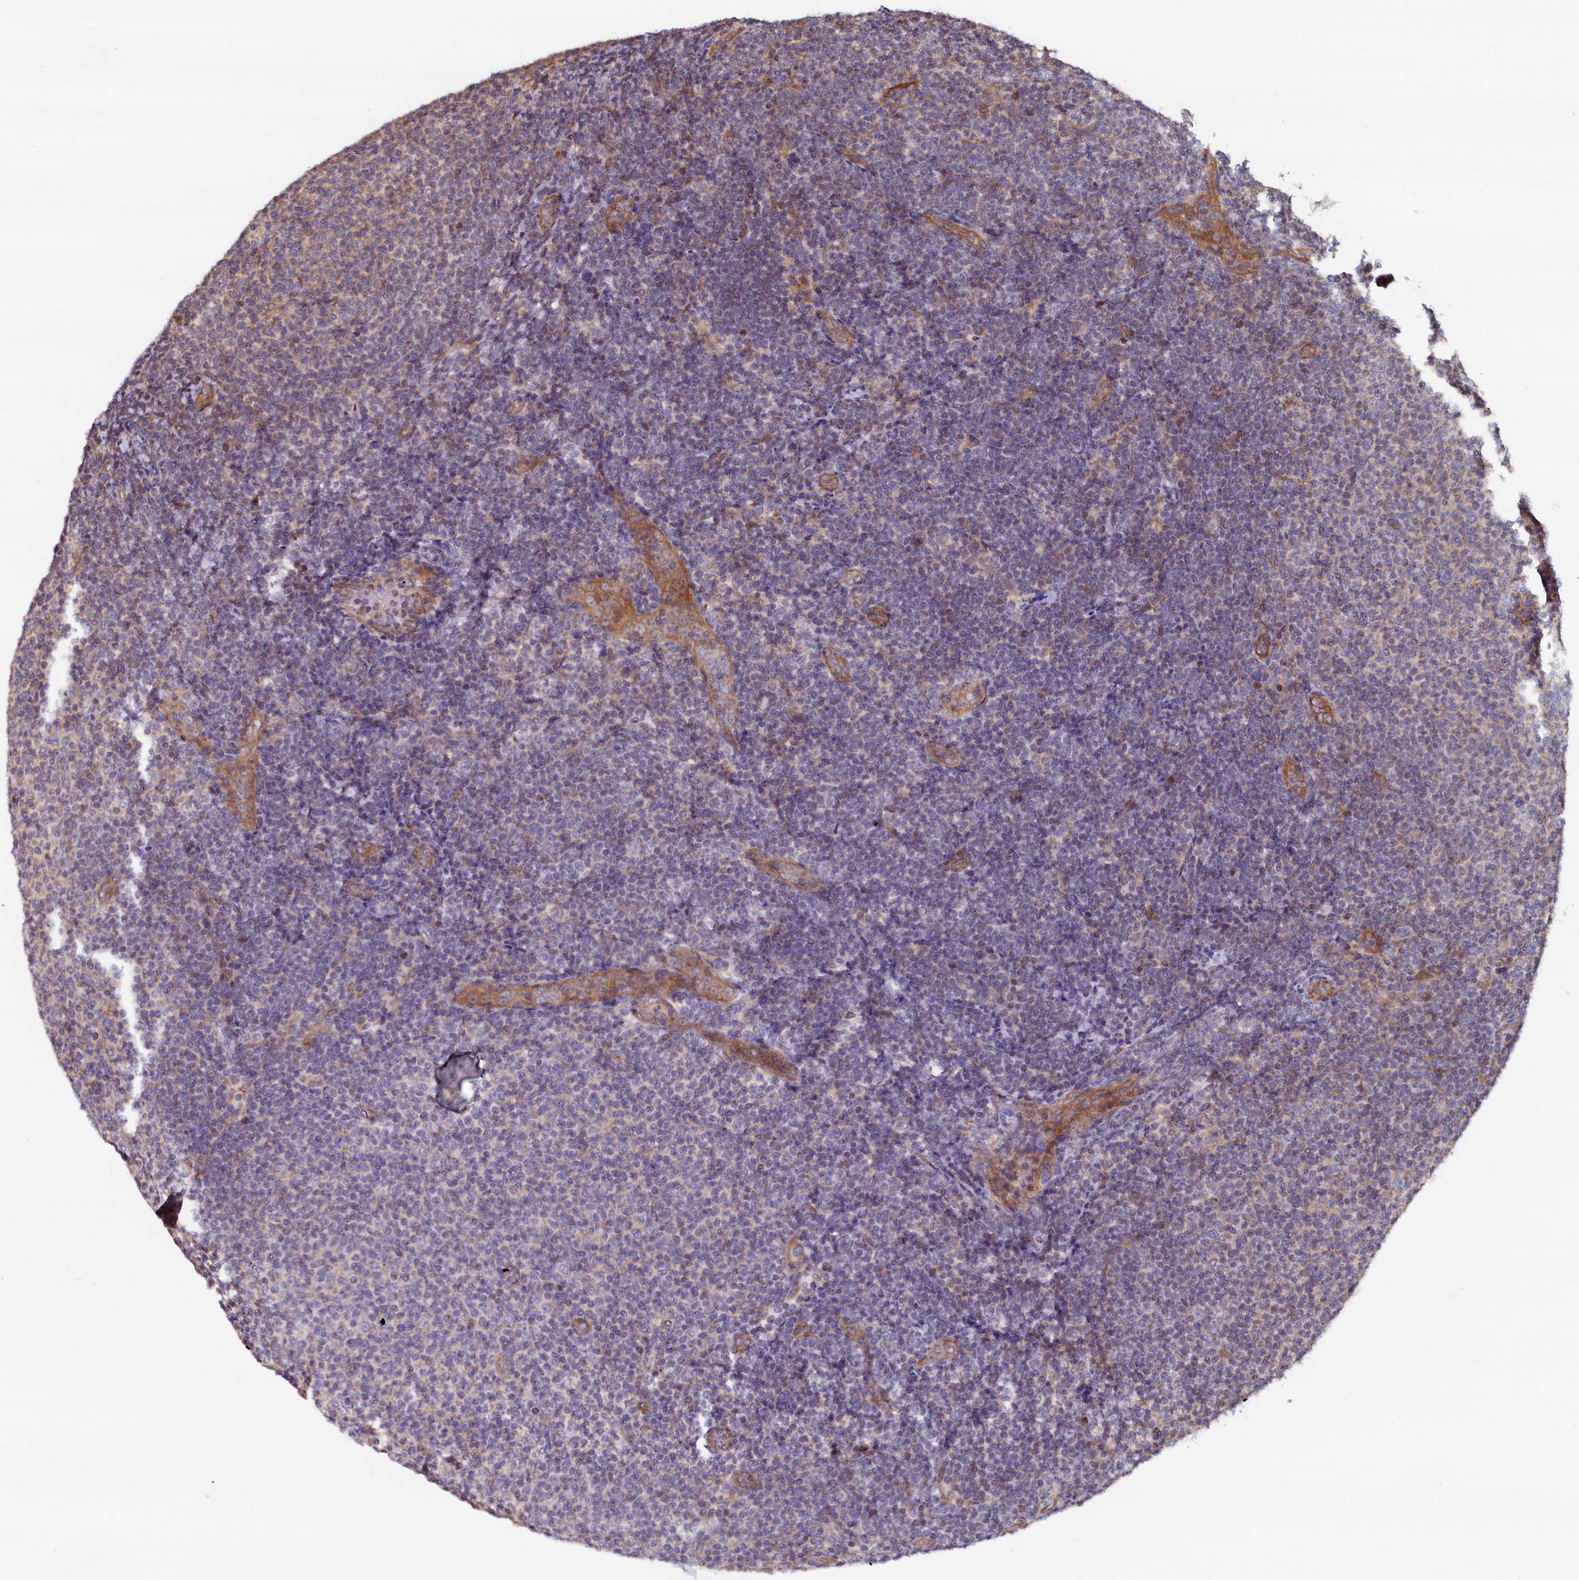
{"staining": {"intensity": "negative", "quantity": "none", "location": "none"}, "tissue": "lymphoma", "cell_type": "Tumor cells", "image_type": "cancer", "snomed": [{"axis": "morphology", "description": "Malignant lymphoma, non-Hodgkin's type, Low grade"}, {"axis": "topography", "description": "Lymph node"}], "caption": "Immunohistochemistry micrograph of neoplastic tissue: human lymphoma stained with DAB displays no significant protein positivity in tumor cells.", "gene": "ATXN2L", "patient": {"sex": "male", "age": 66}}